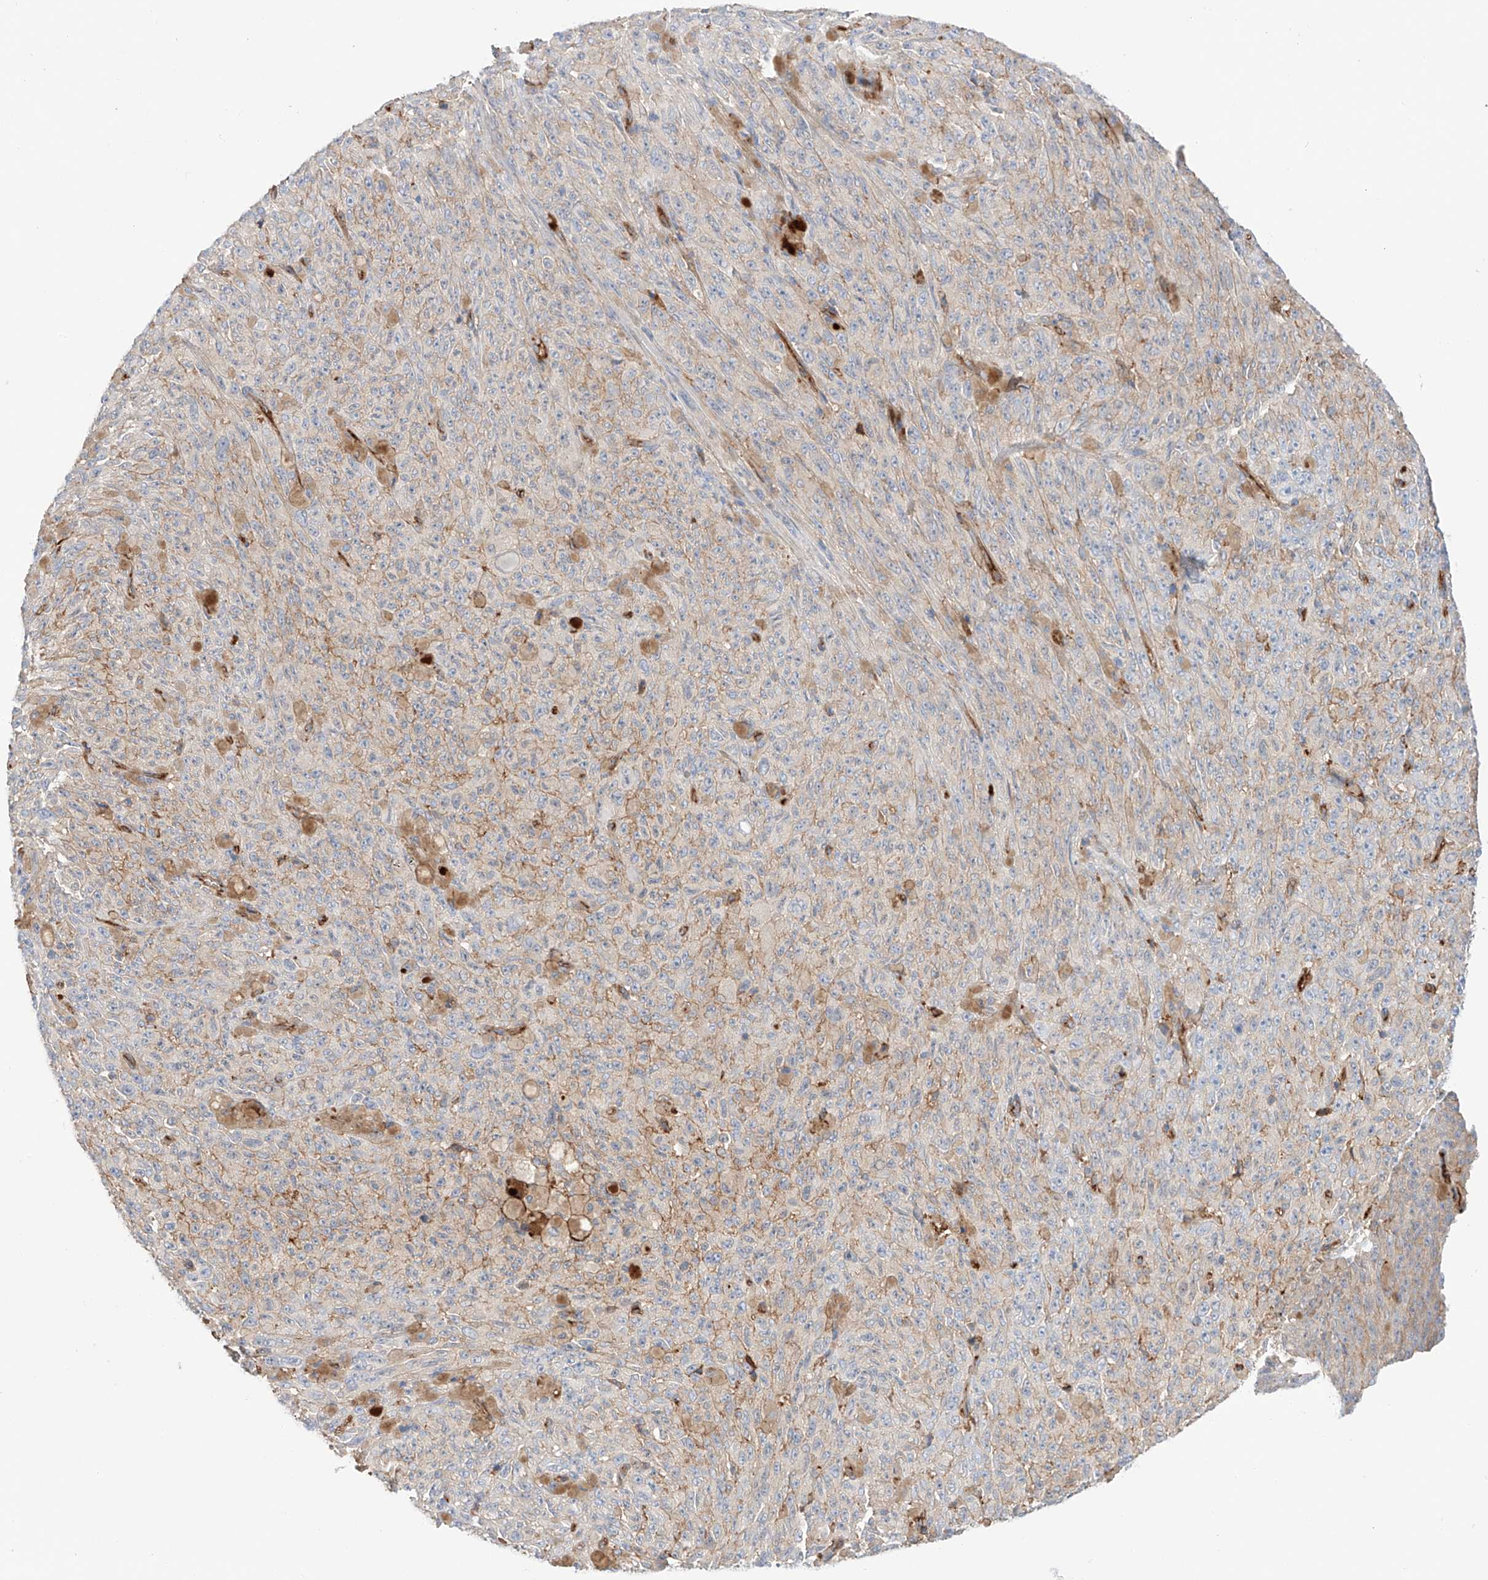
{"staining": {"intensity": "weak", "quantity": "<25%", "location": "cytoplasmic/membranous"}, "tissue": "melanoma", "cell_type": "Tumor cells", "image_type": "cancer", "snomed": [{"axis": "morphology", "description": "Malignant melanoma, NOS"}, {"axis": "topography", "description": "Skin"}], "caption": "This histopathology image is of melanoma stained with immunohistochemistry to label a protein in brown with the nuclei are counter-stained blue. There is no expression in tumor cells.", "gene": "PGGT1B", "patient": {"sex": "female", "age": 82}}